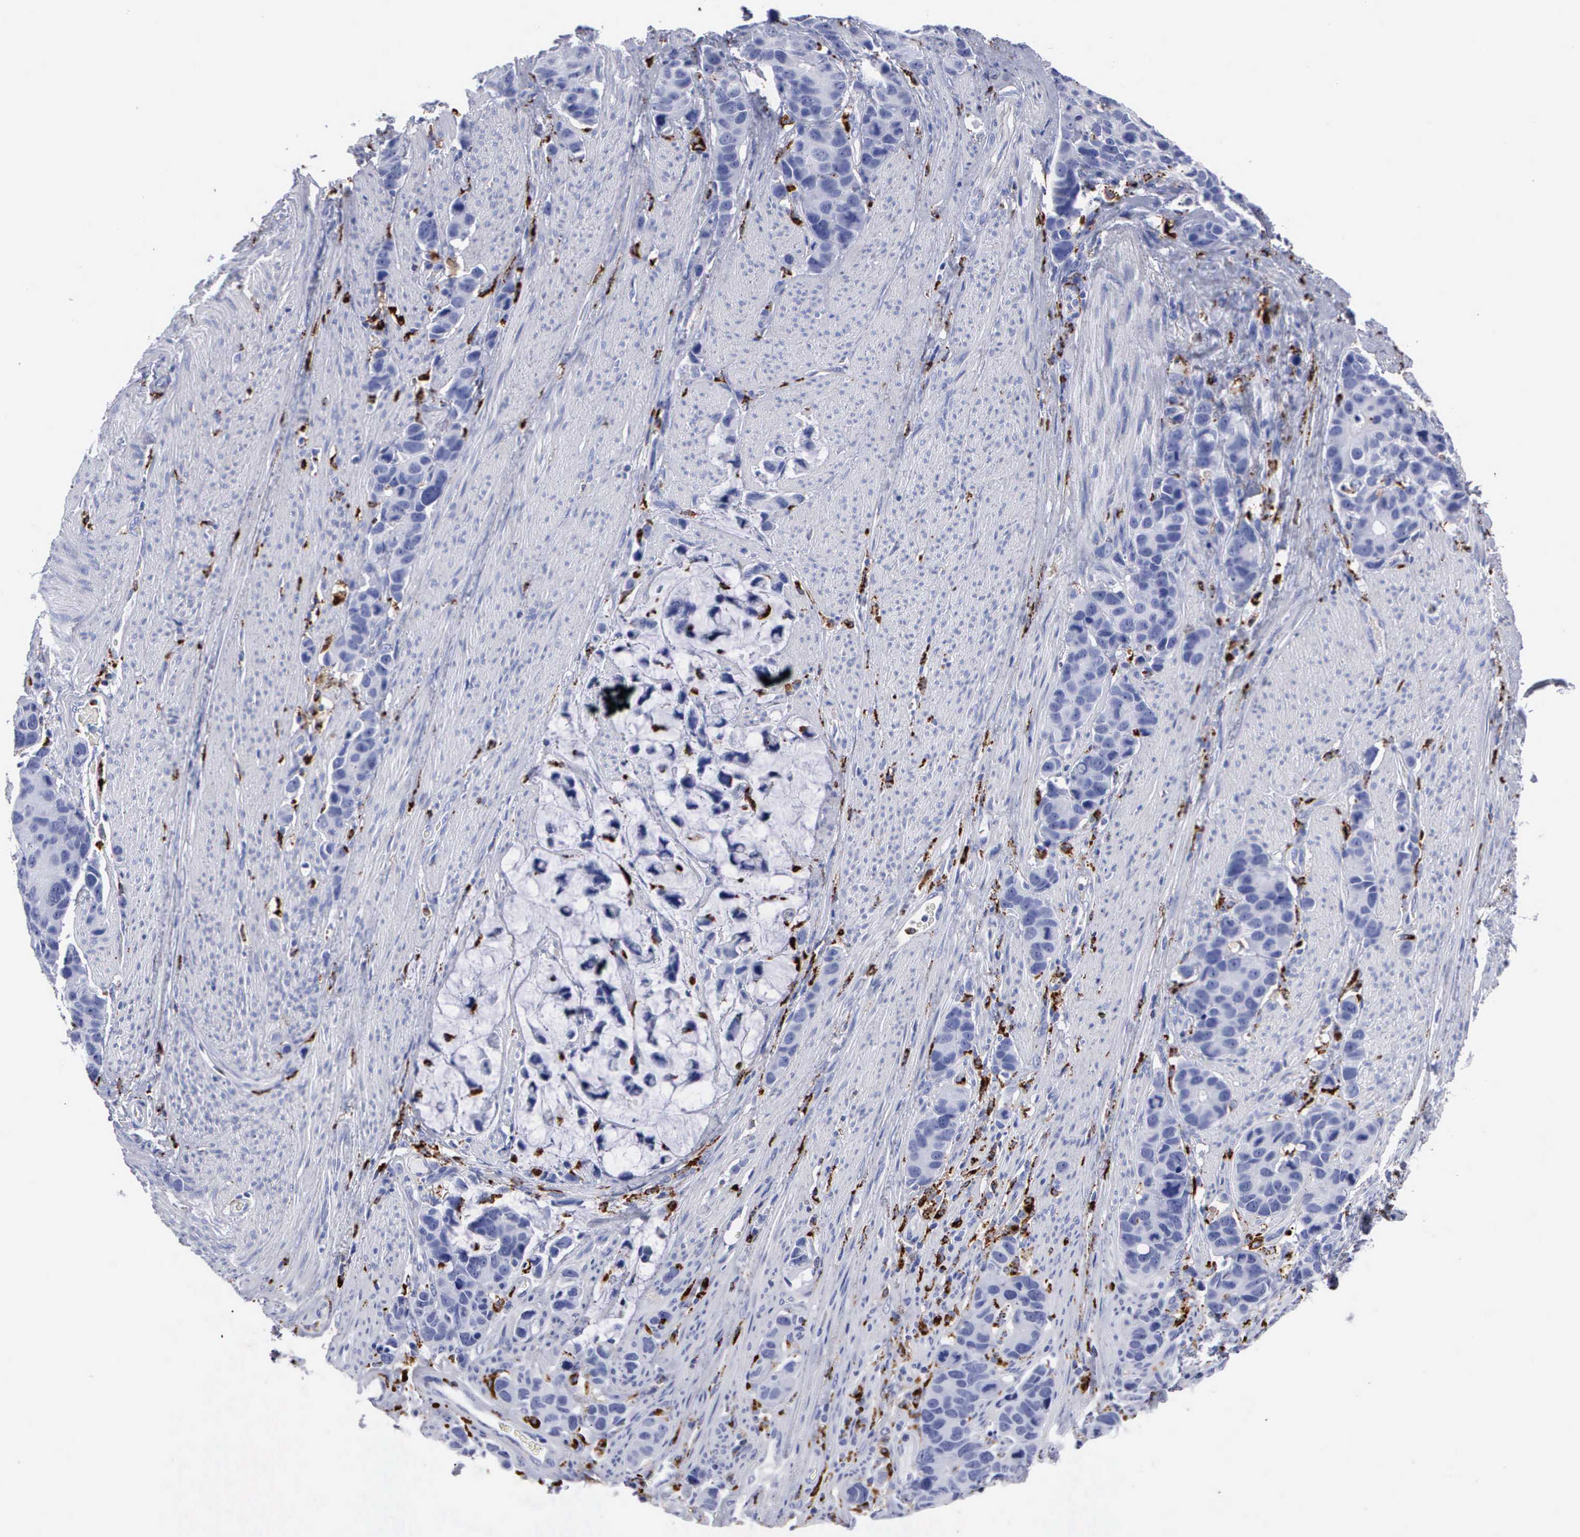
{"staining": {"intensity": "moderate", "quantity": "<25%", "location": "cytoplasmic/membranous"}, "tissue": "stomach cancer", "cell_type": "Tumor cells", "image_type": "cancer", "snomed": [{"axis": "morphology", "description": "Adenocarcinoma, NOS"}, {"axis": "topography", "description": "Stomach, upper"}], "caption": "Moderate cytoplasmic/membranous positivity for a protein is identified in about <25% of tumor cells of adenocarcinoma (stomach) using IHC.", "gene": "CTSH", "patient": {"sex": "male", "age": 71}}